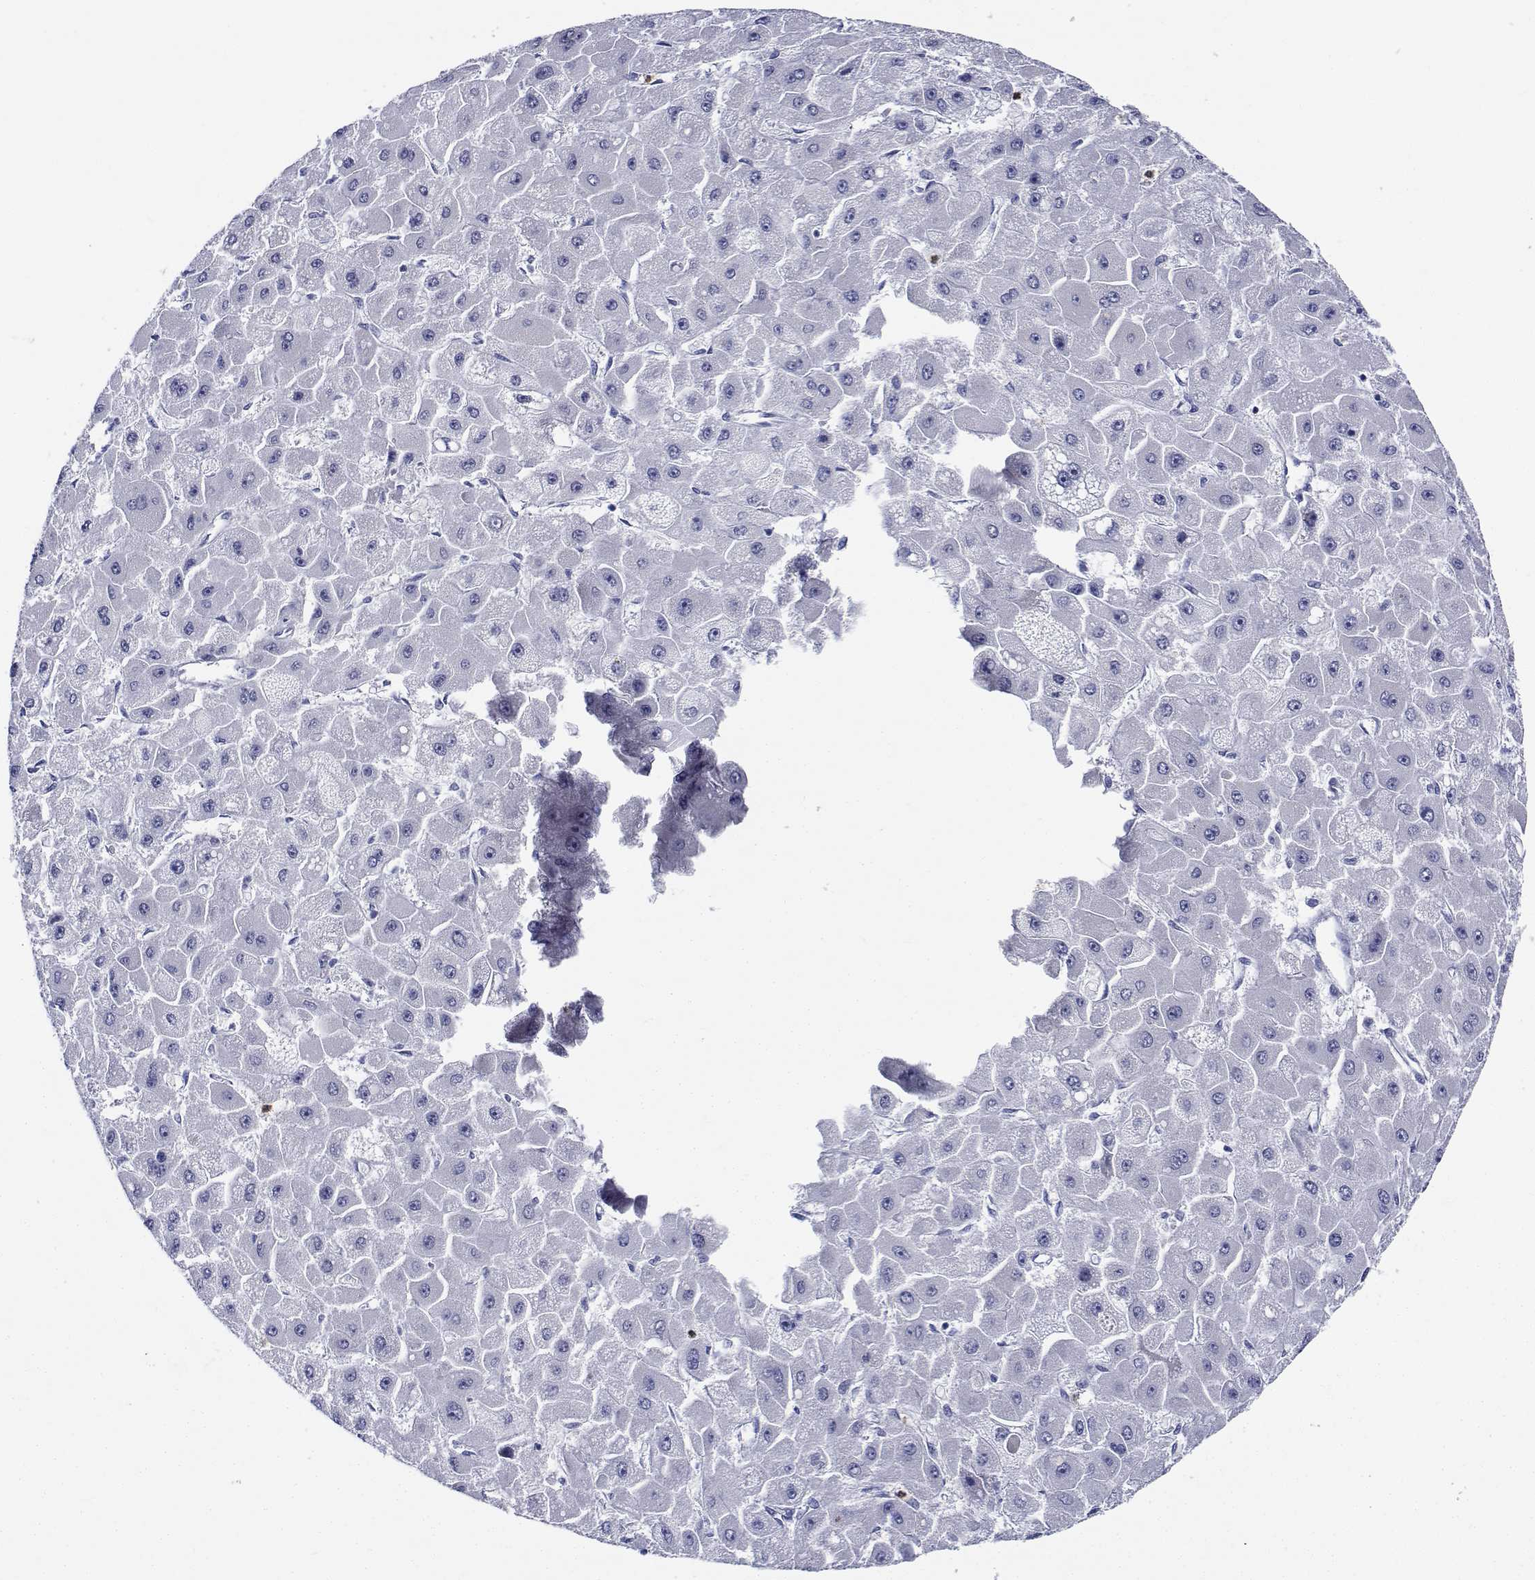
{"staining": {"intensity": "negative", "quantity": "none", "location": "none"}, "tissue": "liver cancer", "cell_type": "Tumor cells", "image_type": "cancer", "snomed": [{"axis": "morphology", "description": "Carcinoma, Hepatocellular, NOS"}, {"axis": "topography", "description": "Liver"}], "caption": "Tumor cells show no significant protein staining in liver cancer (hepatocellular carcinoma).", "gene": "PLXNA4", "patient": {"sex": "female", "age": 25}}